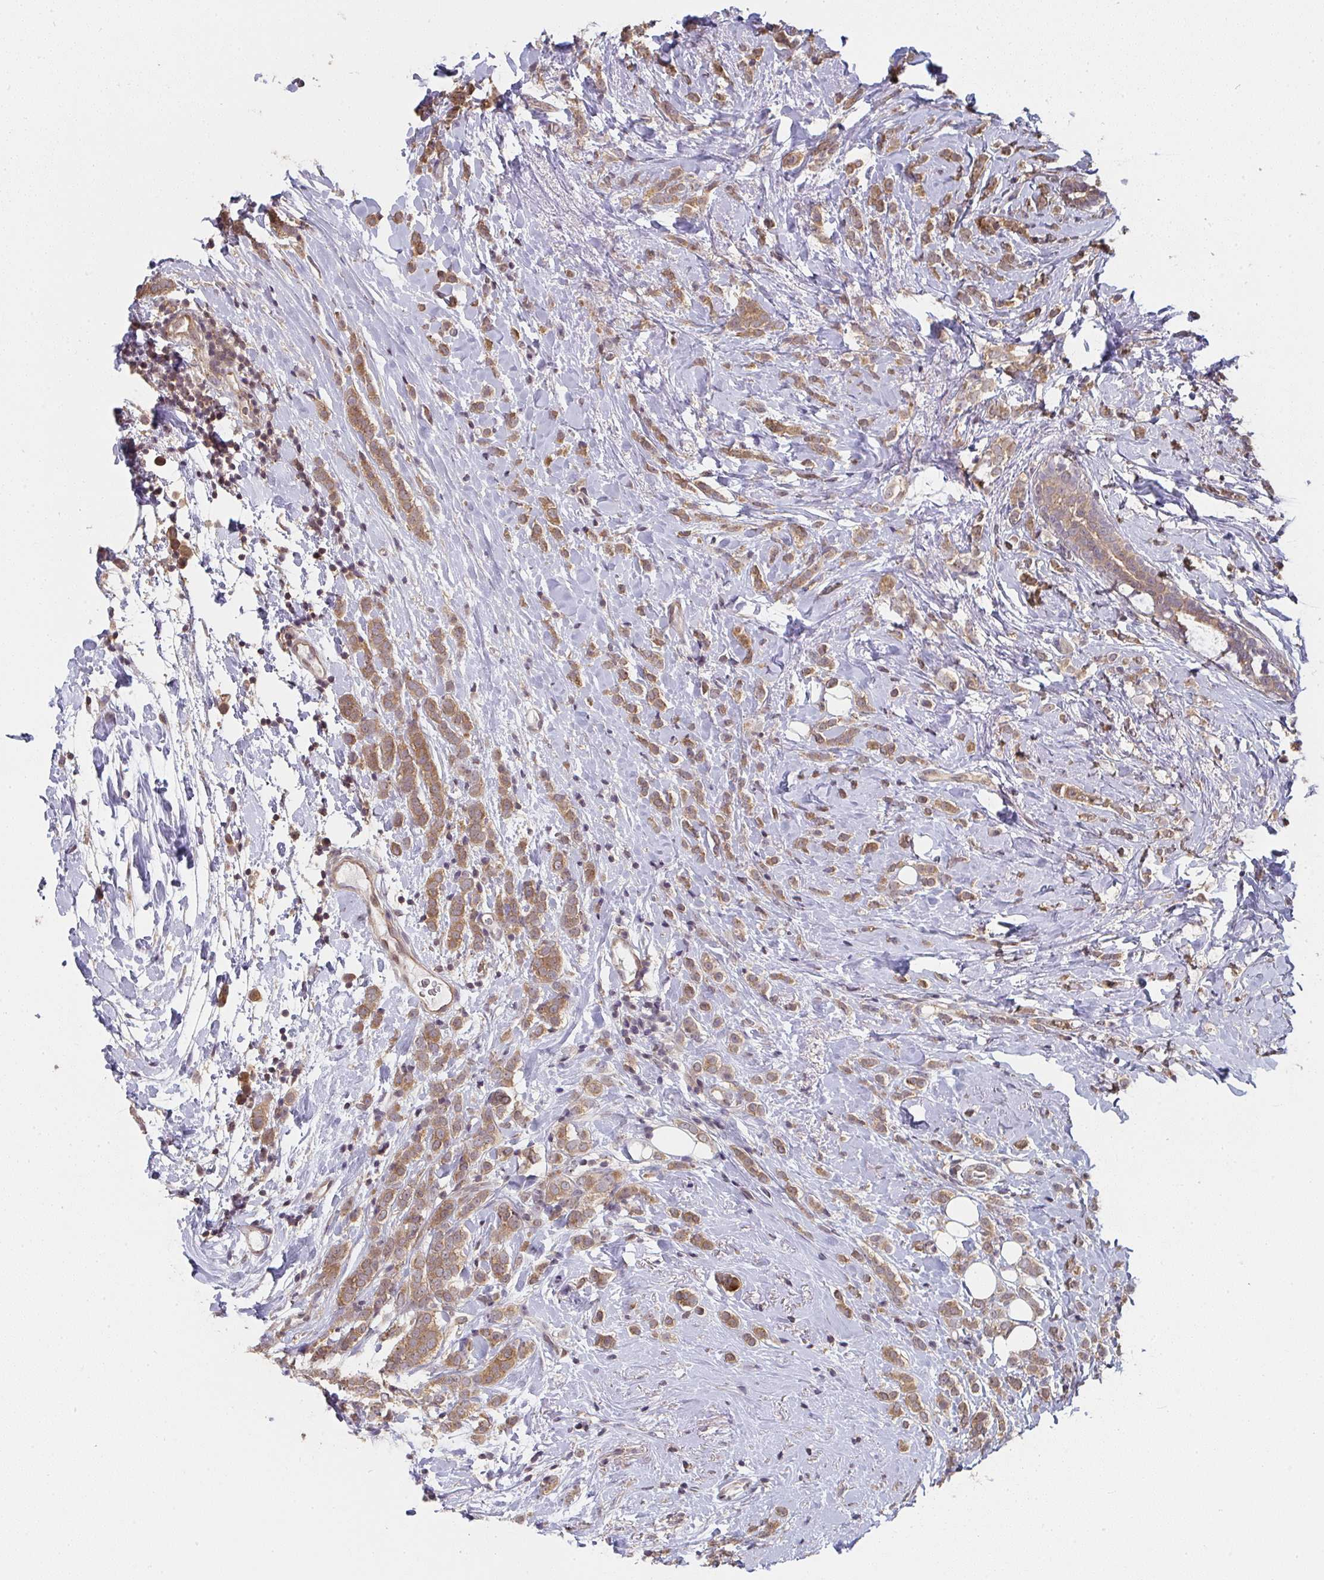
{"staining": {"intensity": "moderate", "quantity": ">75%", "location": "cytoplasmic/membranous"}, "tissue": "breast cancer", "cell_type": "Tumor cells", "image_type": "cancer", "snomed": [{"axis": "morphology", "description": "Lobular carcinoma"}, {"axis": "topography", "description": "Breast"}], "caption": "Human lobular carcinoma (breast) stained for a protein (brown) reveals moderate cytoplasmic/membranous positive positivity in approximately >75% of tumor cells.", "gene": "RANGRF", "patient": {"sex": "female", "age": 49}}